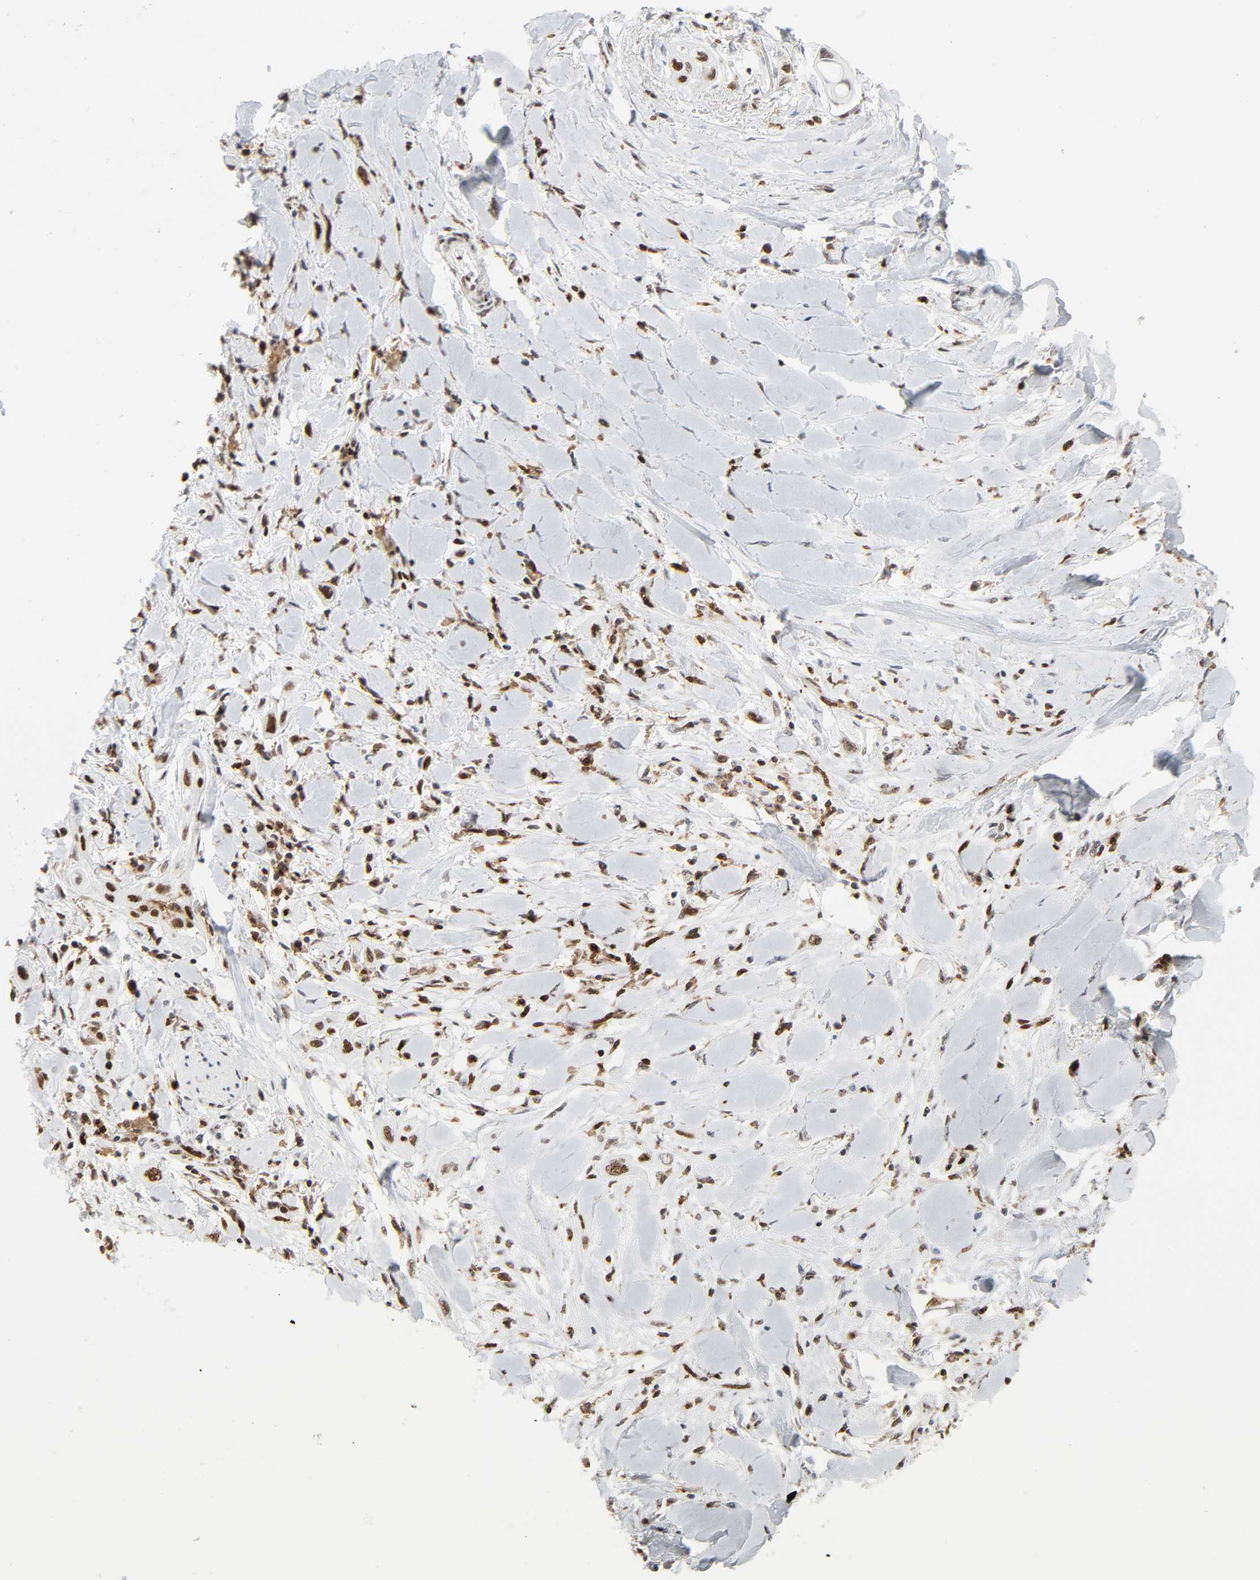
{"staining": {"intensity": "moderate", "quantity": ">75%", "location": "nuclear"}, "tissue": "lung cancer", "cell_type": "Tumor cells", "image_type": "cancer", "snomed": [{"axis": "morphology", "description": "Squamous cell carcinoma, NOS"}, {"axis": "topography", "description": "Lung"}], "caption": "The immunohistochemical stain shows moderate nuclear staining in tumor cells of lung cancer tissue.", "gene": "WAS", "patient": {"sex": "female", "age": 47}}